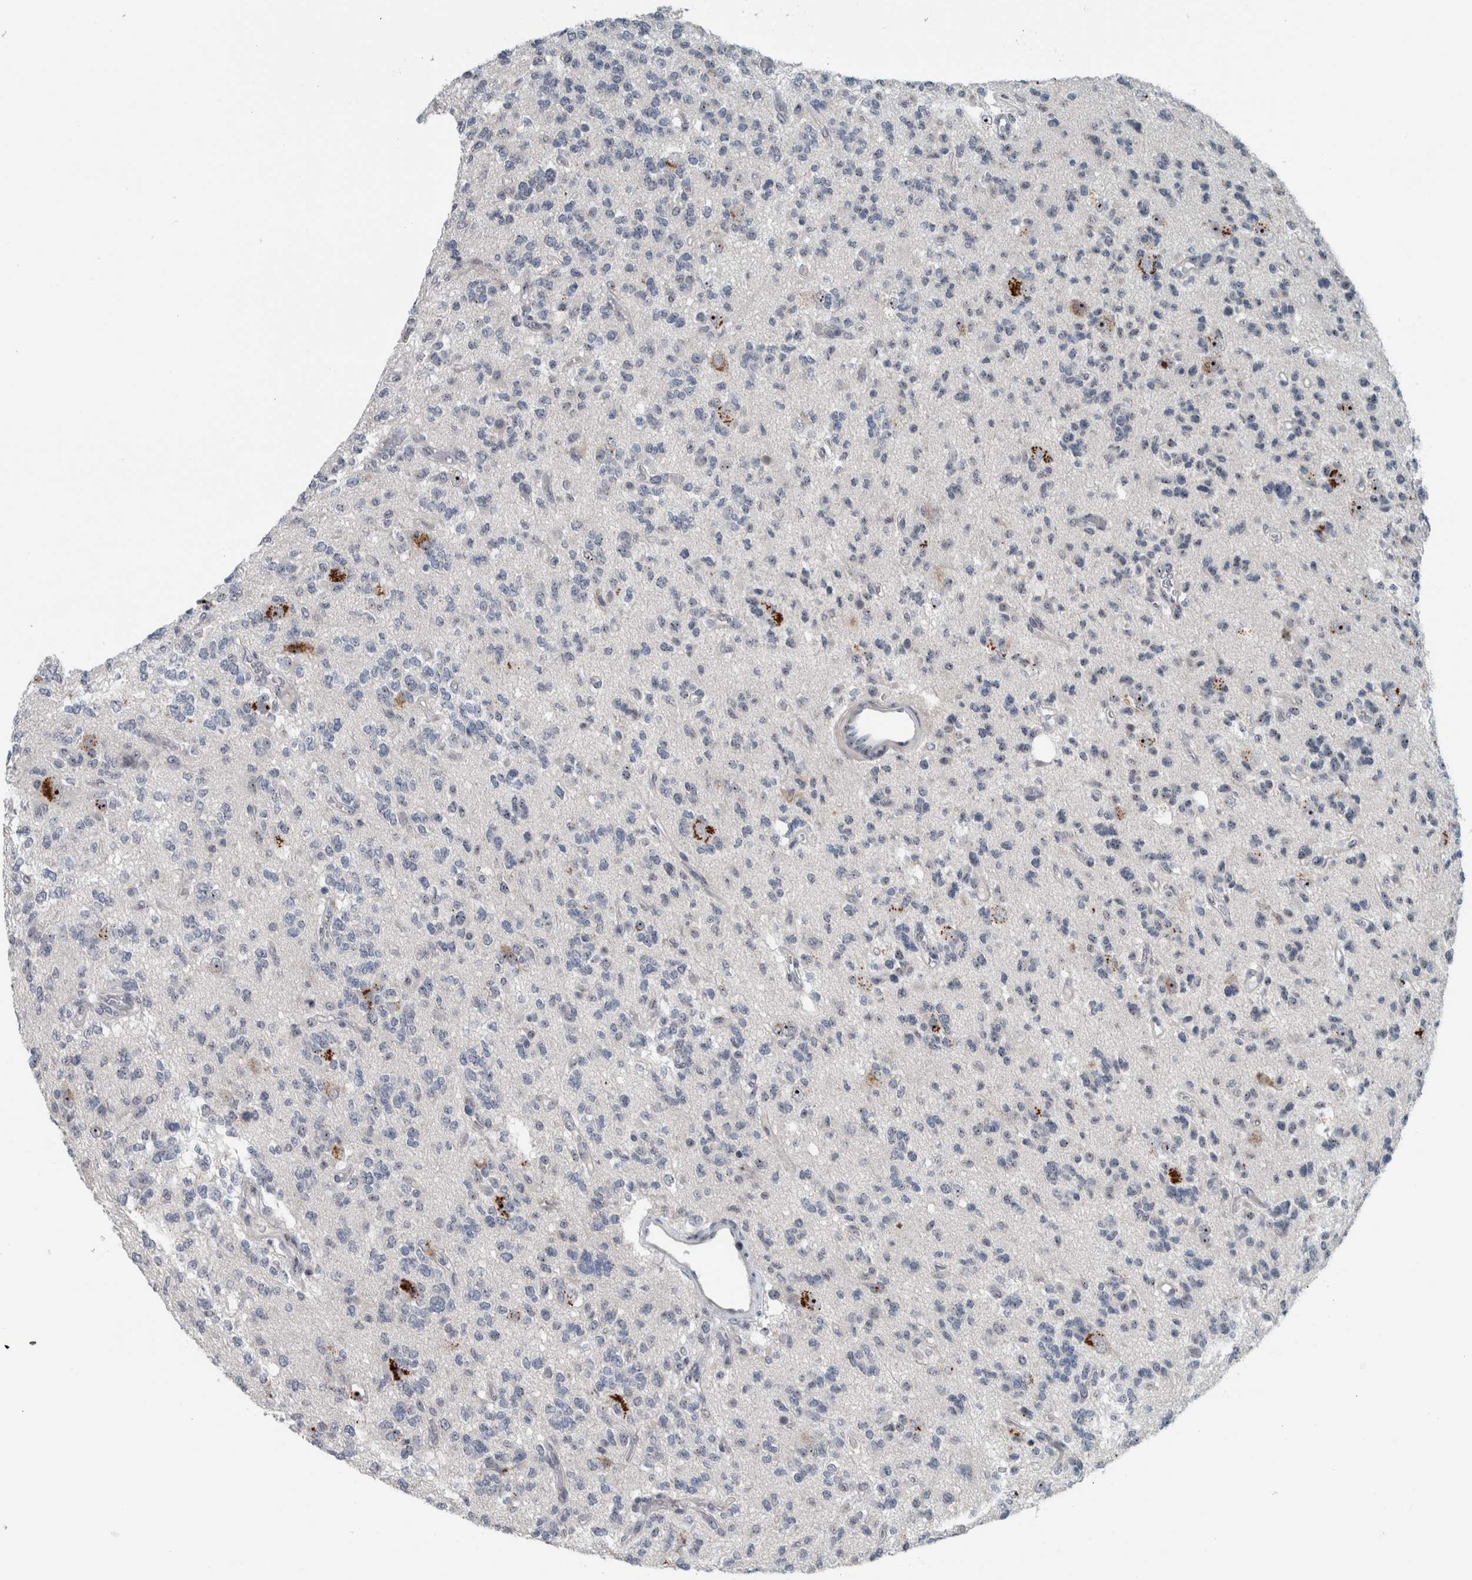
{"staining": {"intensity": "negative", "quantity": "none", "location": "none"}, "tissue": "glioma", "cell_type": "Tumor cells", "image_type": "cancer", "snomed": [{"axis": "morphology", "description": "Glioma, malignant, Low grade"}, {"axis": "topography", "description": "Brain"}], "caption": "The histopathology image shows no staining of tumor cells in malignant glioma (low-grade). (Stains: DAB immunohistochemistry with hematoxylin counter stain, Microscopy: brightfield microscopy at high magnification).", "gene": "UTP6", "patient": {"sex": "male", "age": 38}}